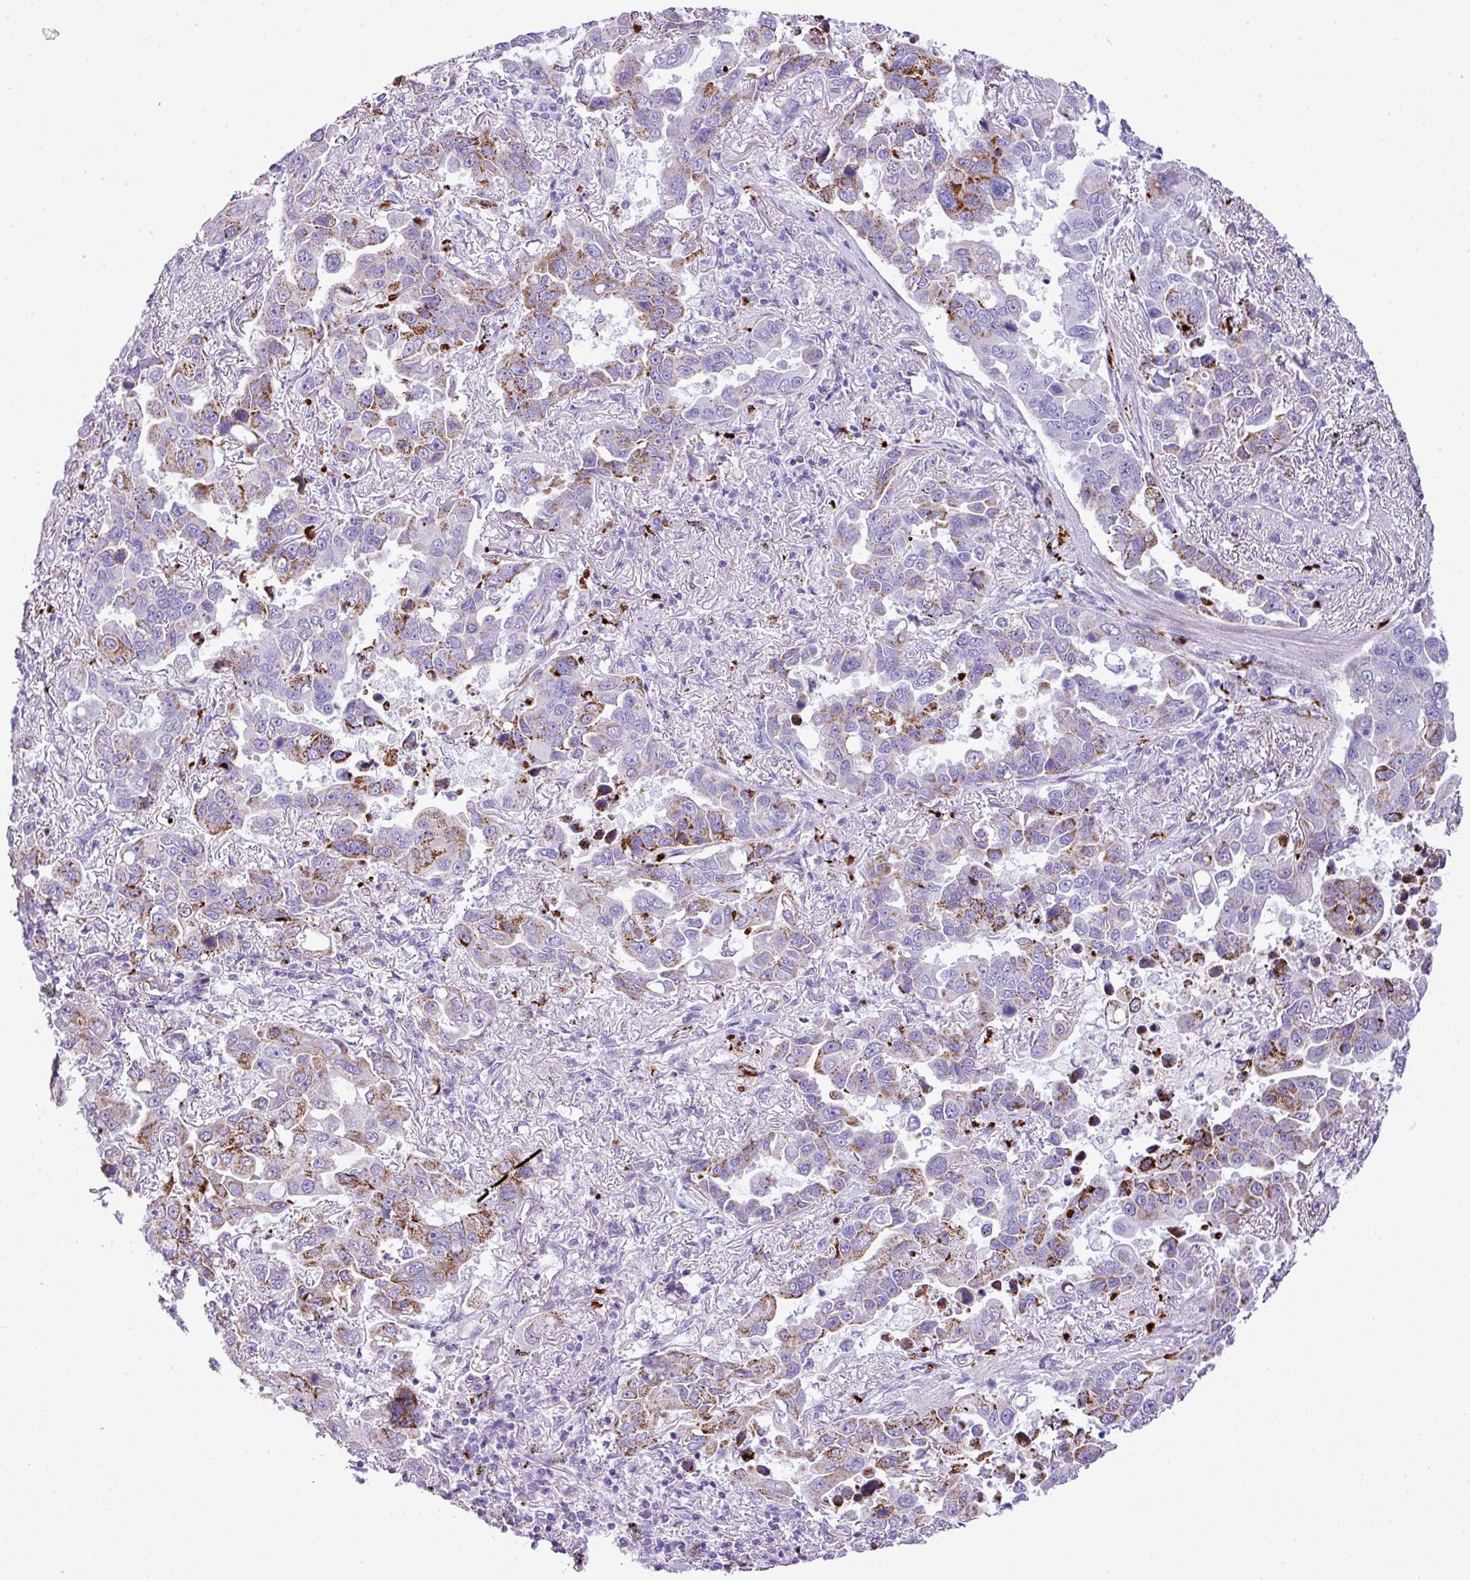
{"staining": {"intensity": "moderate", "quantity": "25%-75%", "location": "cytoplasmic/membranous"}, "tissue": "lung cancer", "cell_type": "Tumor cells", "image_type": "cancer", "snomed": [{"axis": "morphology", "description": "Adenocarcinoma, NOS"}, {"axis": "topography", "description": "Lung"}], "caption": "Immunohistochemistry (IHC) (DAB) staining of human lung adenocarcinoma reveals moderate cytoplasmic/membranous protein expression in about 25%-75% of tumor cells.", "gene": "RCAN2", "patient": {"sex": "male", "age": 64}}